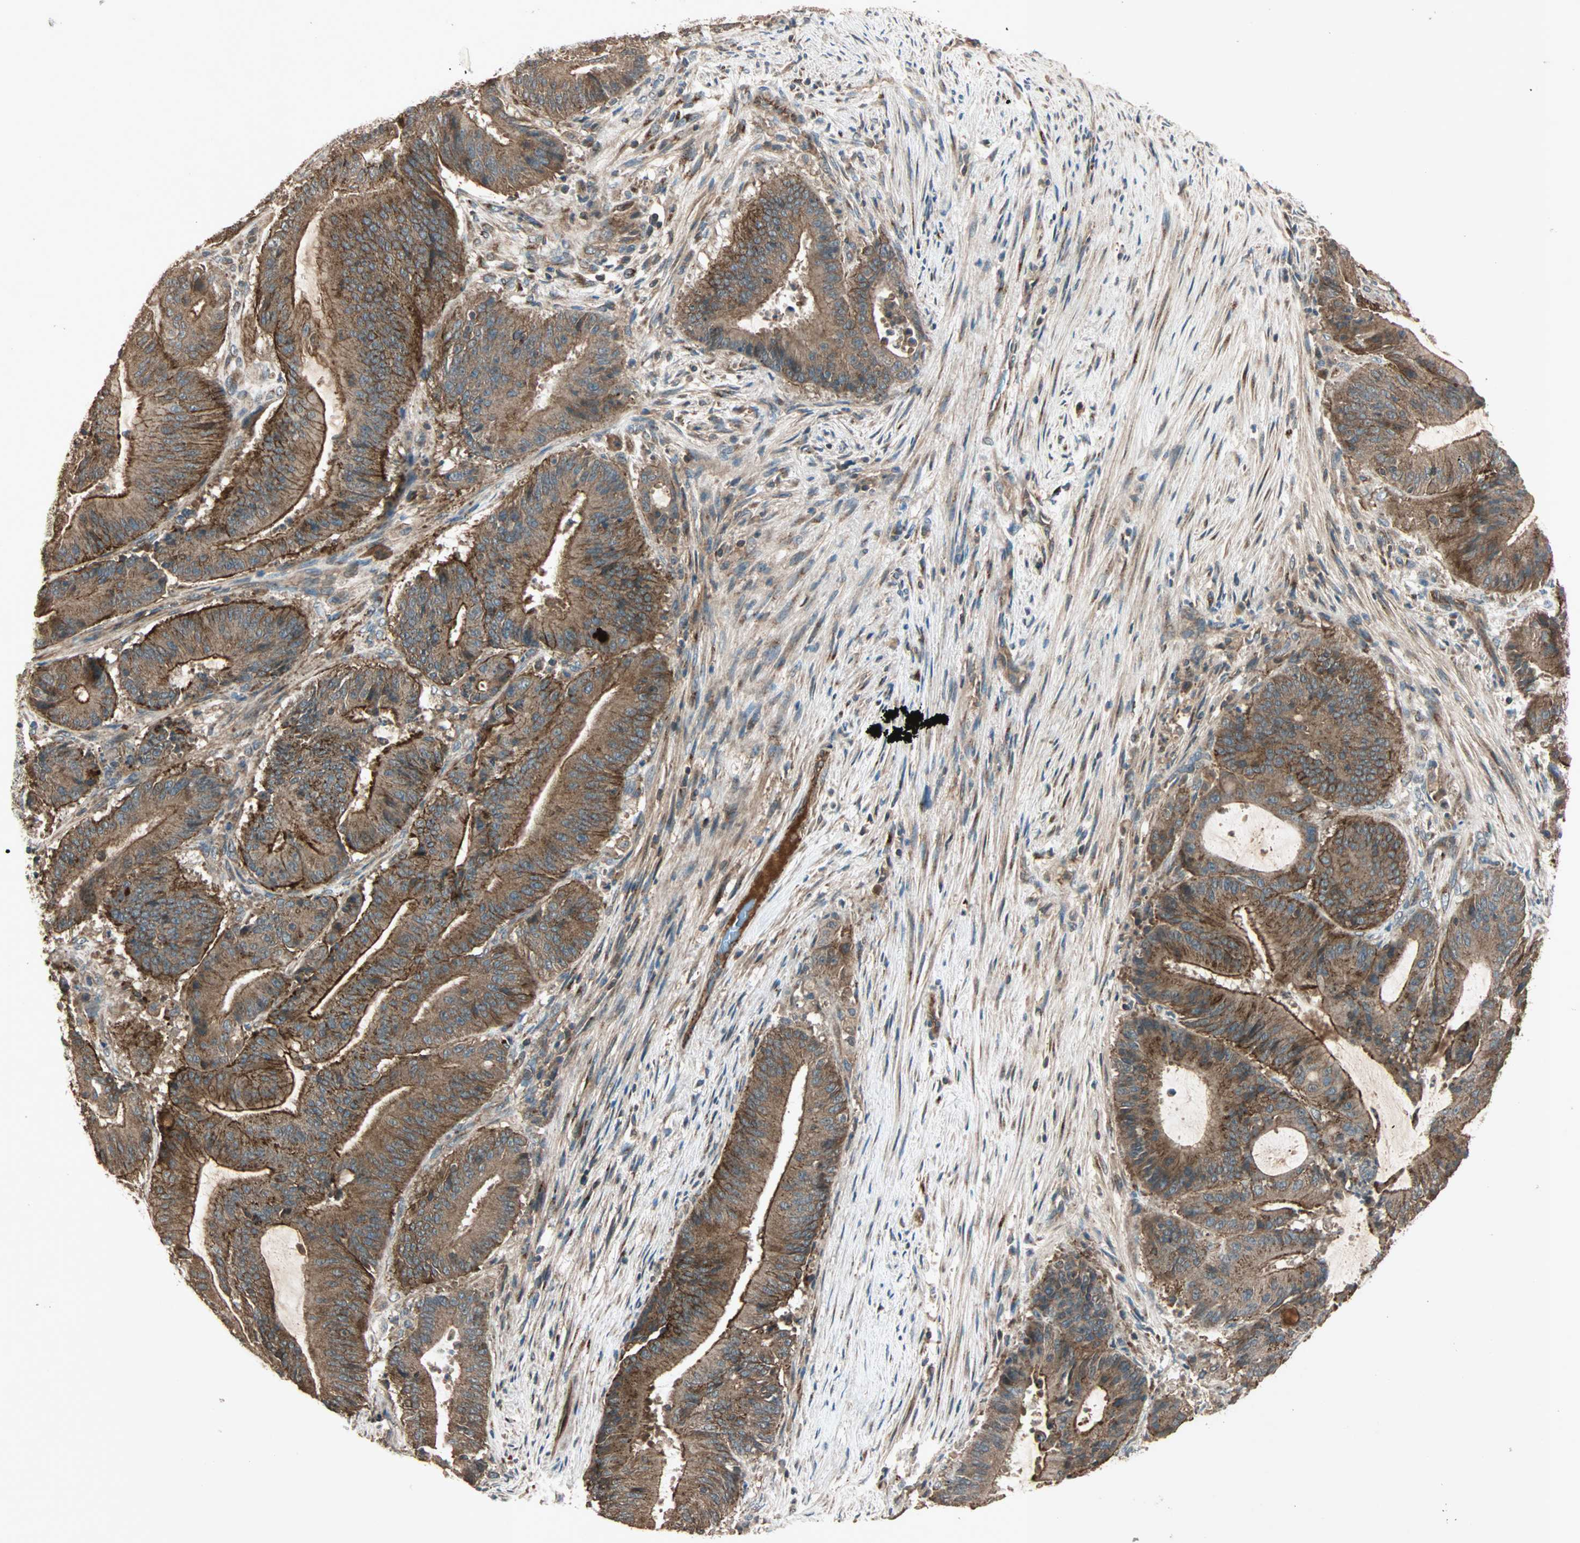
{"staining": {"intensity": "strong", "quantity": ">75%", "location": "cytoplasmic/membranous"}, "tissue": "liver cancer", "cell_type": "Tumor cells", "image_type": "cancer", "snomed": [{"axis": "morphology", "description": "Cholangiocarcinoma"}, {"axis": "topography", "description": "Liver"}], "caption": "Immunohistochemical staining of liver cancer (cholangiocarcinoma) displays high levels of strong cytoplasmic/membranous staining in about >75% of tumor cells. (brown staining indicates protein expression, while blue staining denotes nuclei).", "gene": "MAP3K21", "patient": {"sex": "female", "age": 73}}